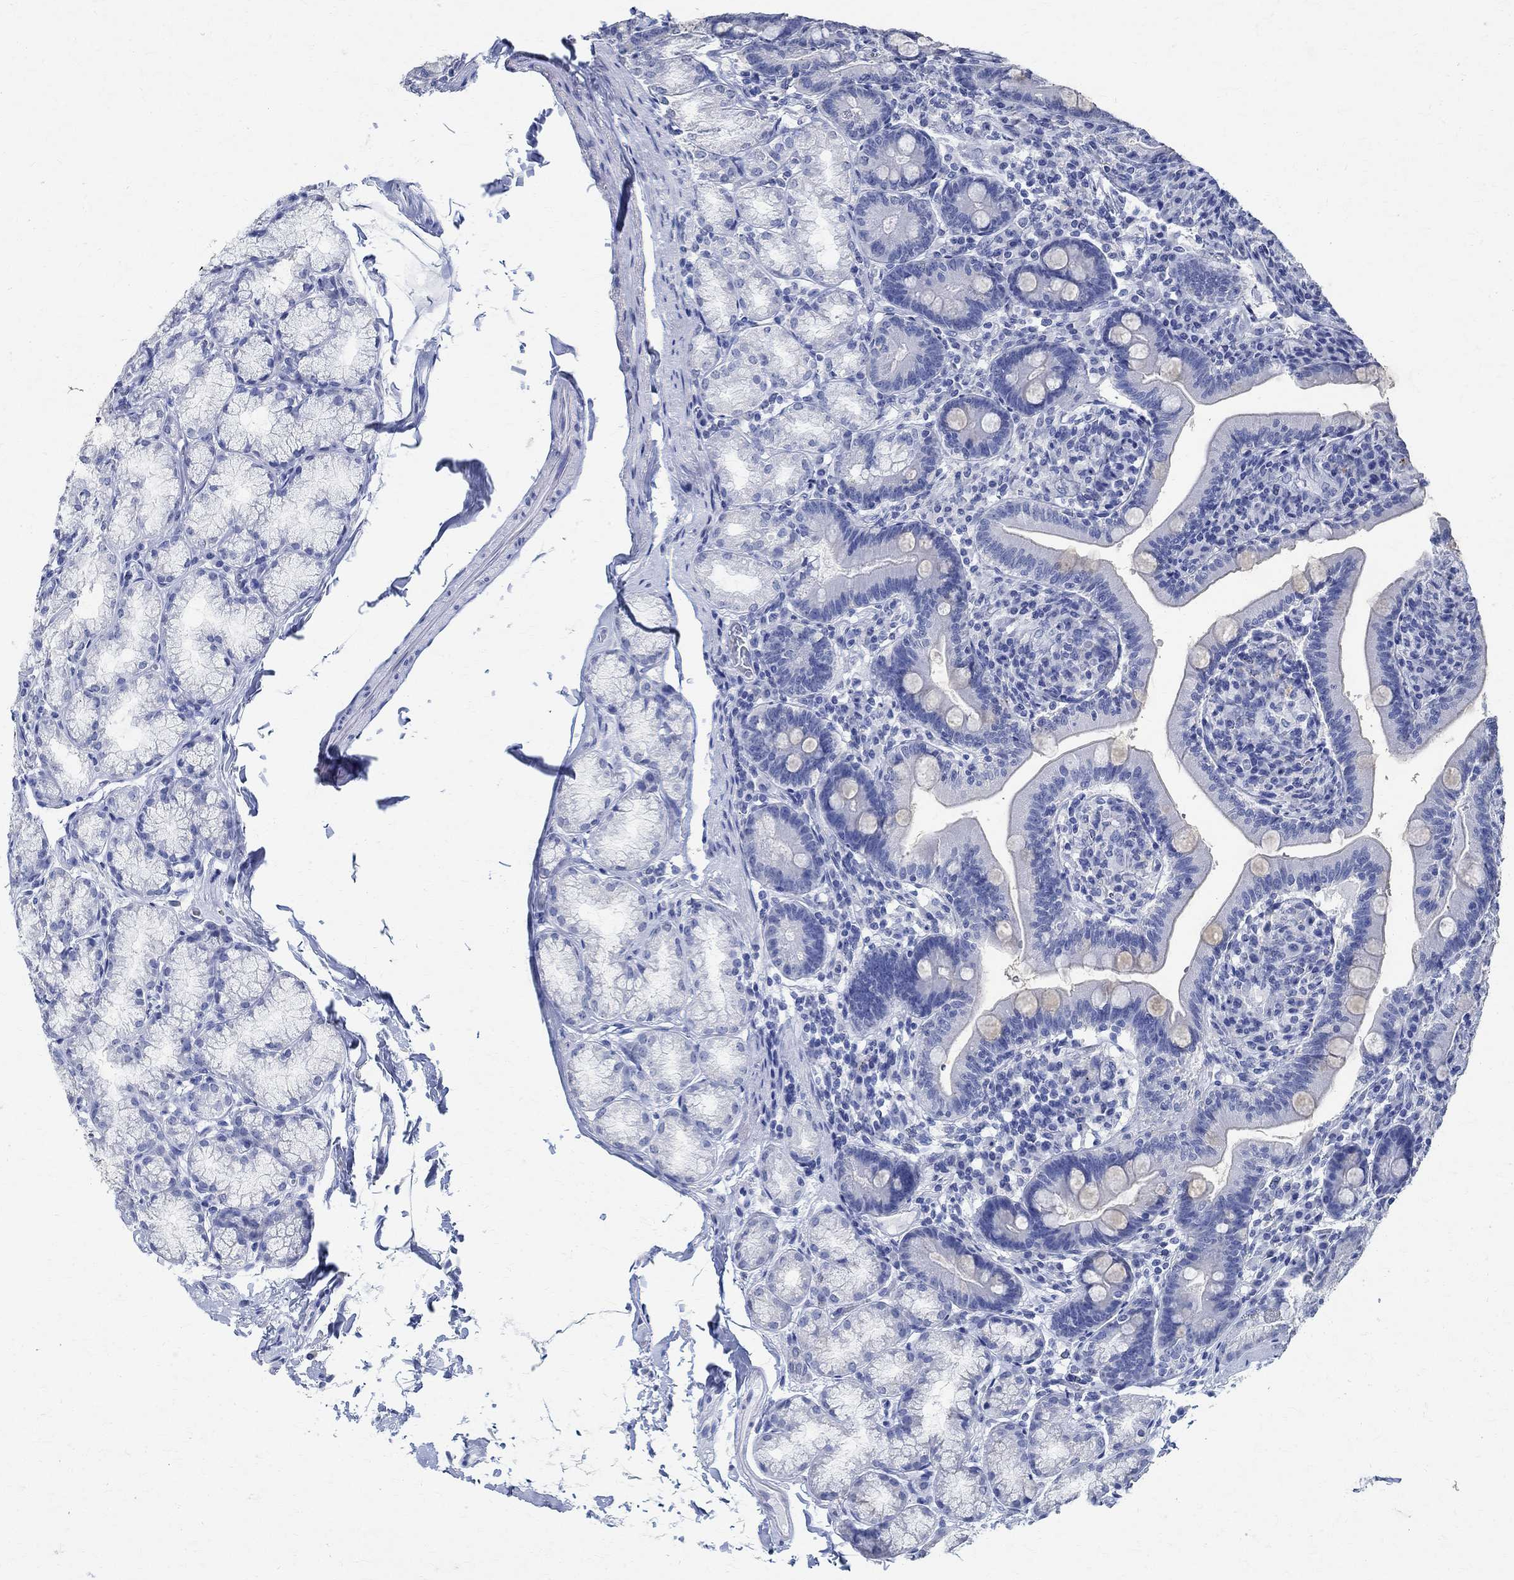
{"staining": {"intensity": "negative", "quantity": "none", "location": "none"}, "tissue": "duodenum", "cell_type": "Glandular cells", "image_type": "normal", "snomed": [{"axis": "morphology", "description": "Normal tissue, NOS"}, {"axis": "topography", "description": "Duodenum"}], "caption": "Protein analysis of unremarkable duodenum shows no significant staining in glandular cells. Nuclei are stained in blue.", "gene": "TMEM221", "patient": {"sex": "female", "age": 67}}